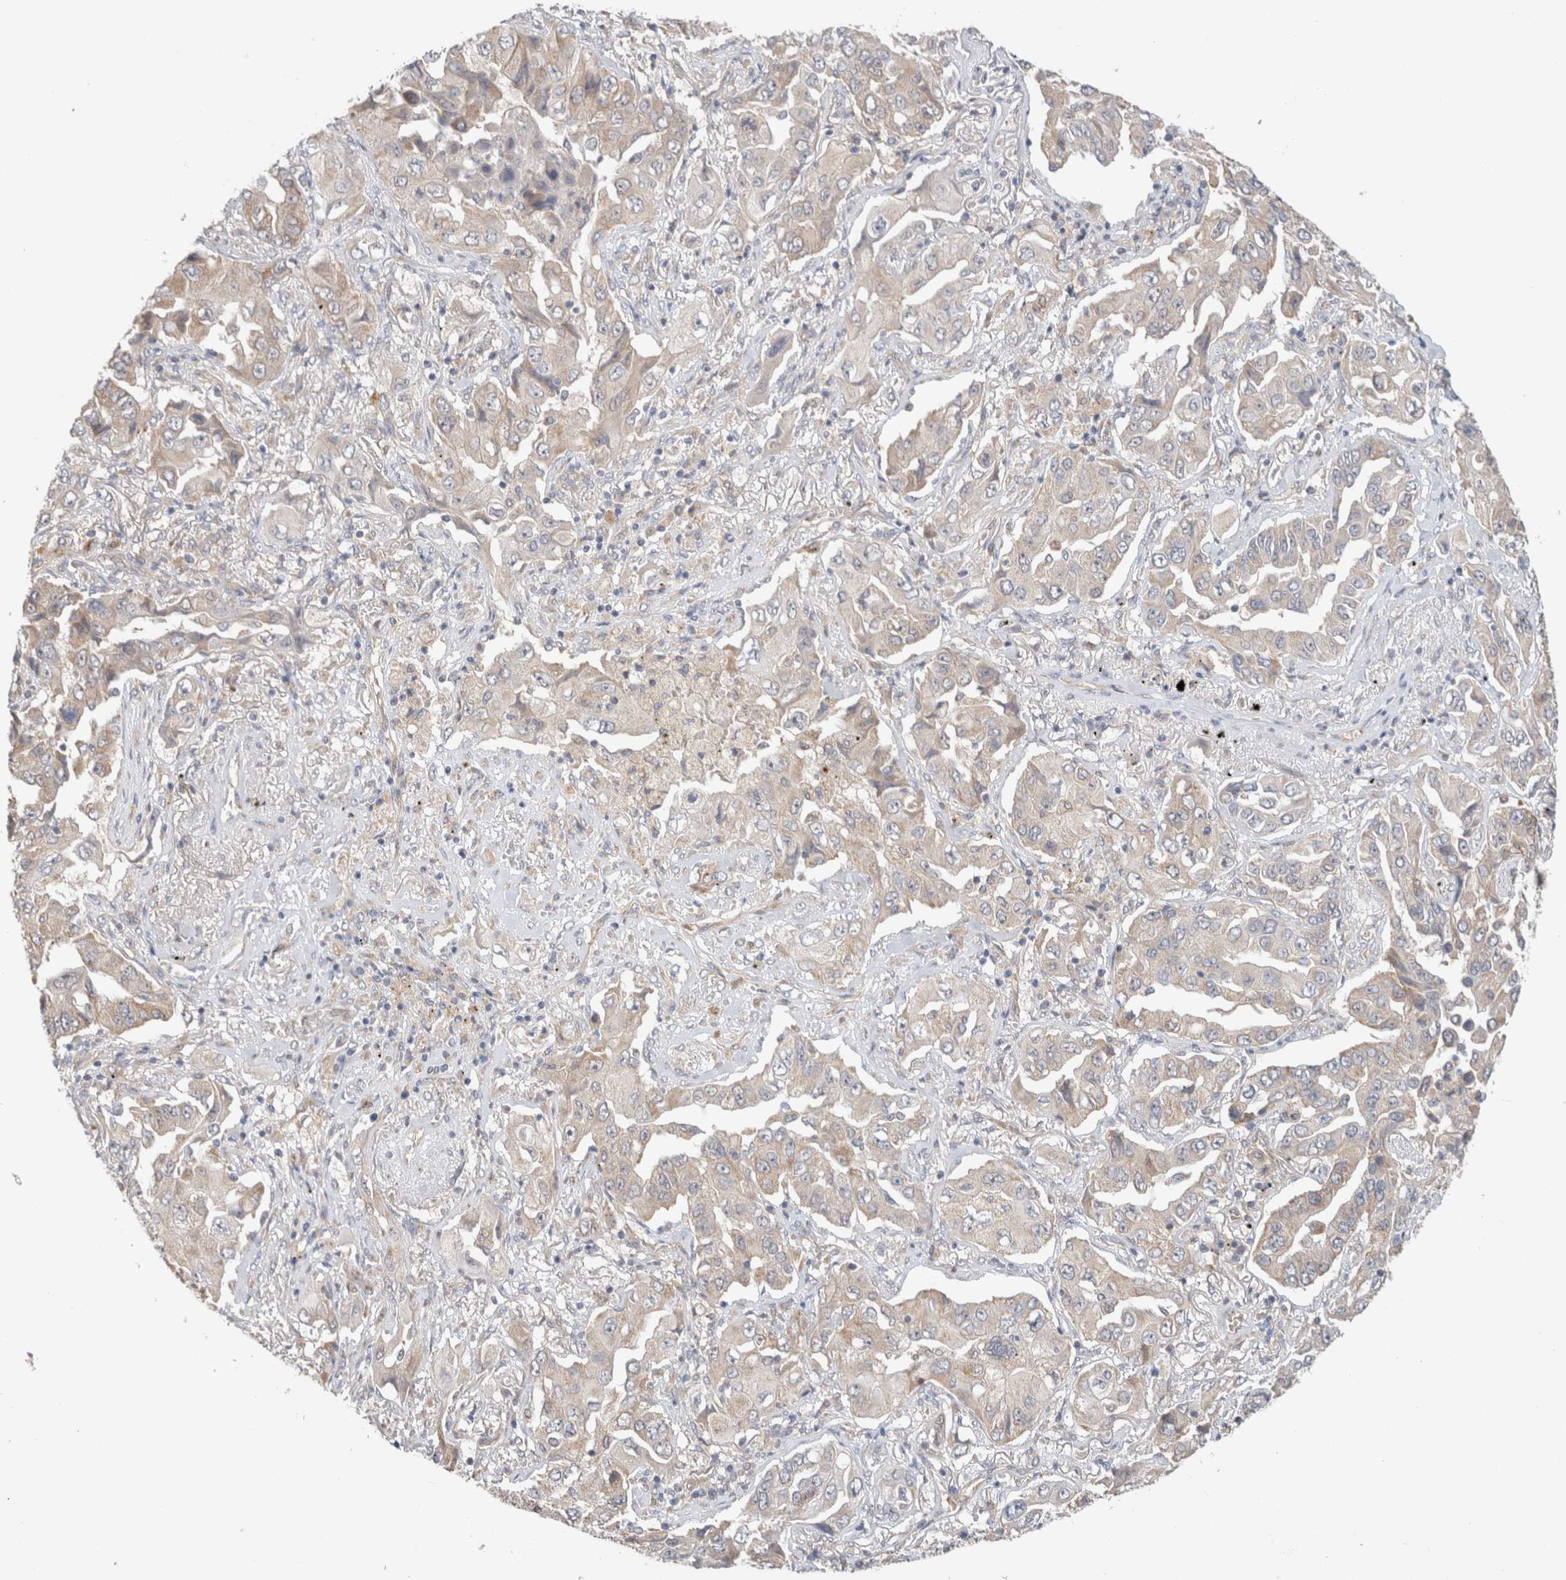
{"staining": {"intensity": "negative", "quantity": "none", "location": "none"}, "tissue": "lung cancer", "cell_type": "Tumor cells", "image_type": "cancer", "snomed": [{"axis": "morphology", "description": "Adenocarcinoma, NOS"}, {"axis": "topography", "description": "Lung"}], "caption": "This is an immunohistochemistry (IHC) photomicrograph of adenocarcinoma (lung). There is no staining in tumor cells.", "gene": "CA13", "patient": {"sex": "female", "age": 65}}